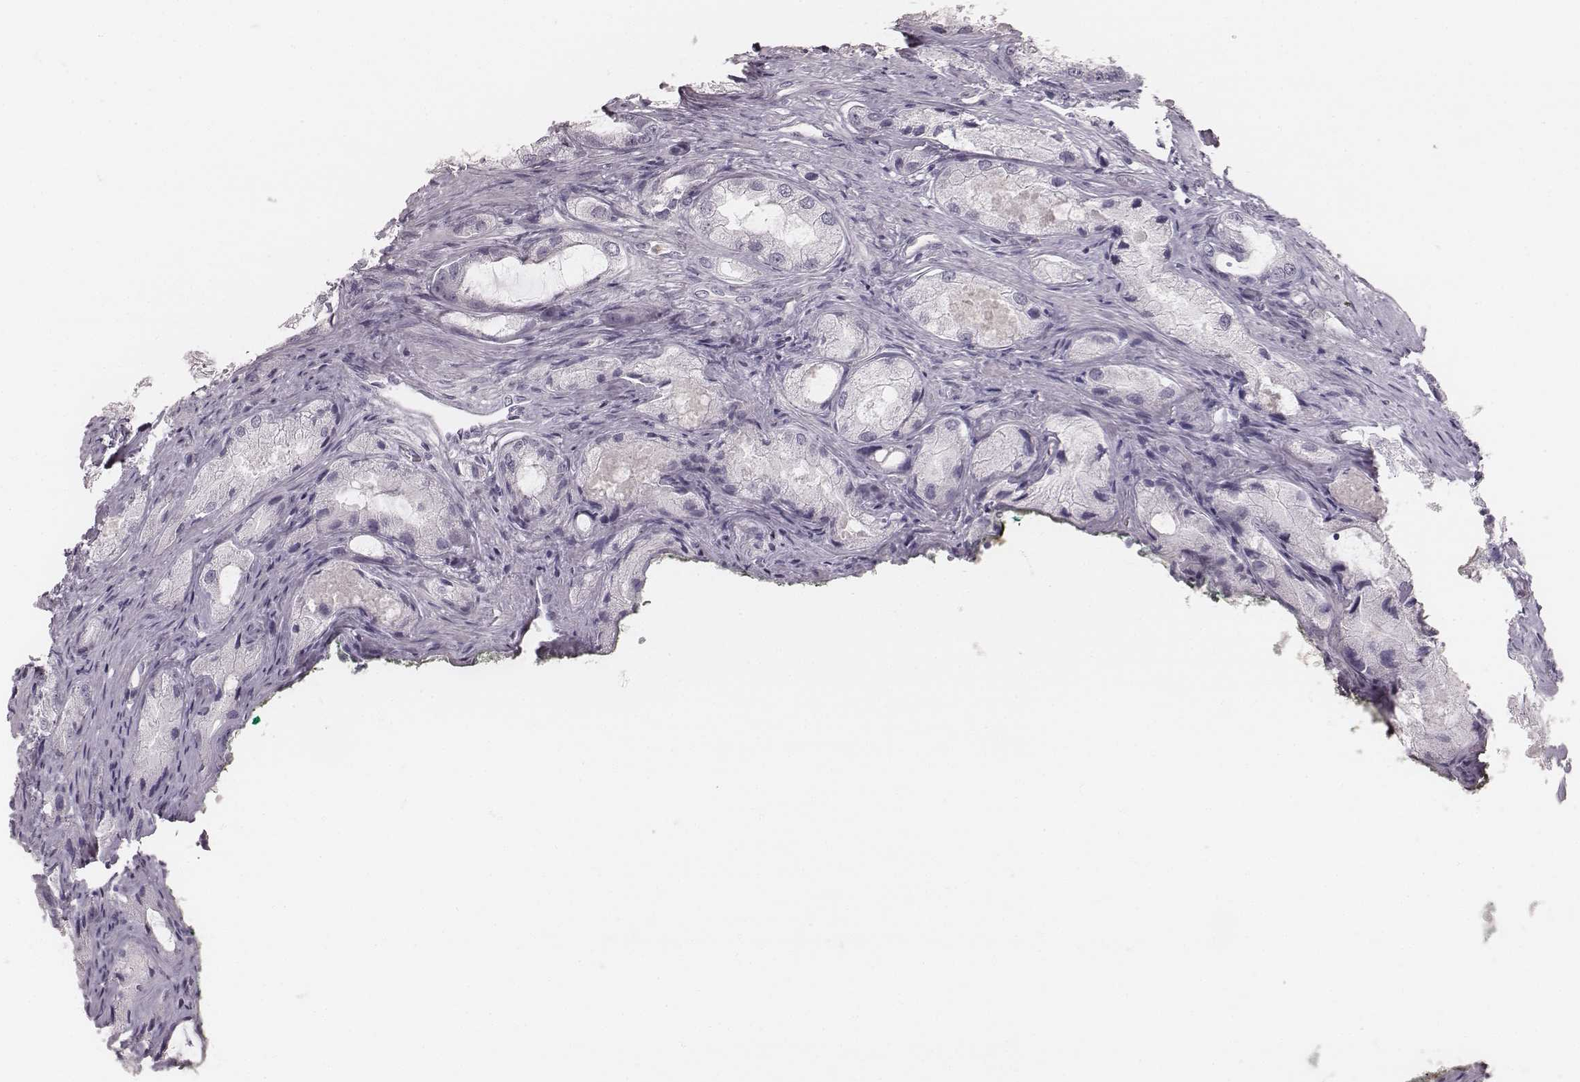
{"staining": {"intensity": "negative", "quantity": "none", "location": "none"}, "tissue": "prostate cancer", "cell_type": "Tumor cells", "image_type": "cancer", "snomed": [{"axis": "morphology", "description": "Adenocarcinoma, Low grade"}, {"axis": "topography", "description": "Prostate"}], "caption": "A micrograph of prostate cancer (low-grade adenocarcinoma) stained for a protein exhibits no brown staining in tumor cells.", "gene": "ZNF365", "patient": {"sex": "male", "age": 68}}